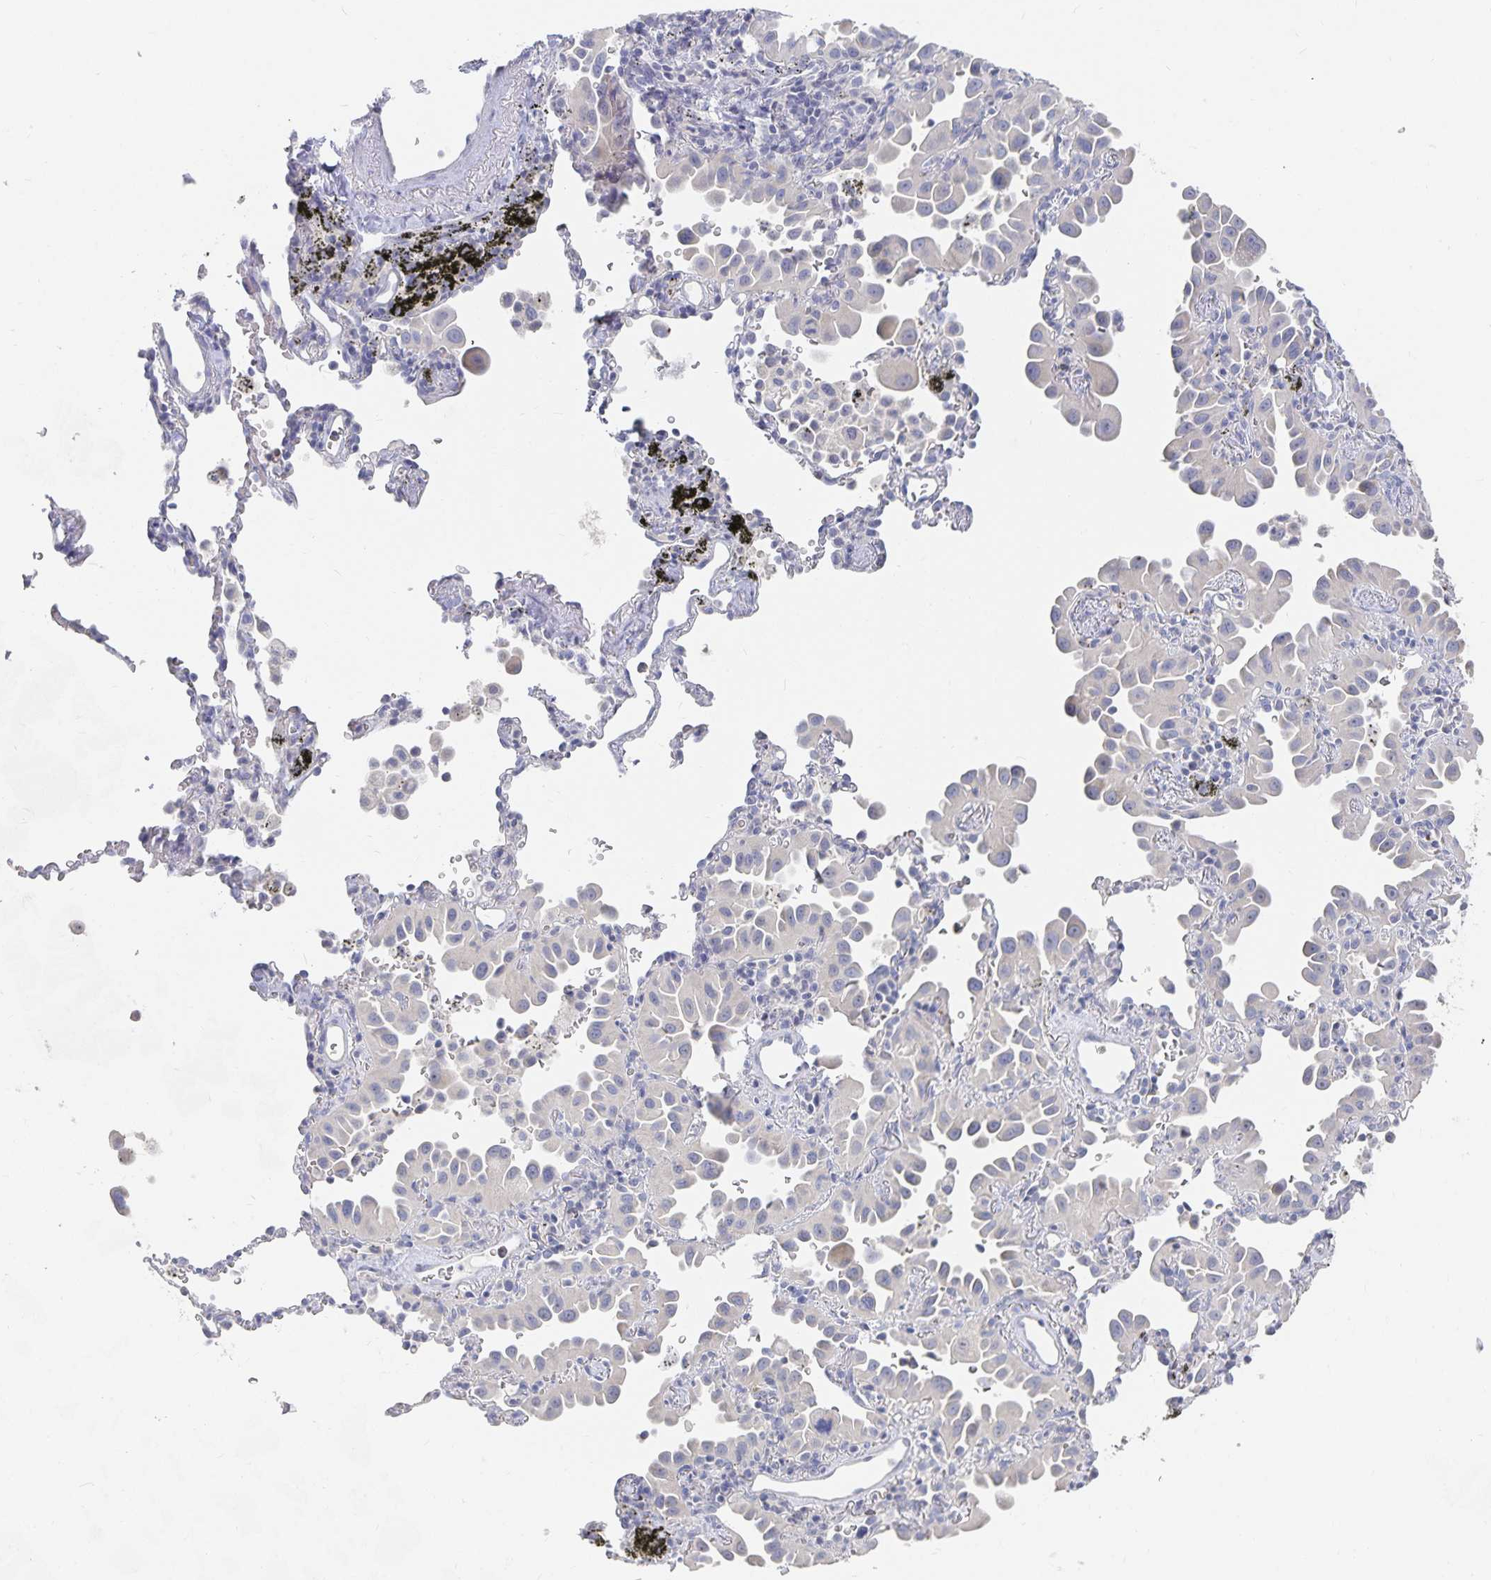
{"staining": {"intensity": "negative", "quantity": "none", "location": "none"}, "tissue": "lung cancer", "cell_type": "Tumor cells", "image_type": "cancer", "snomed": [{"axis": "morphology", "description": "Adenocarcinoma, NOS"}, {"axis": "topography", "description": "Lung"}], "caption": "This is an immunohistochemistry (IHC) histopathology image of lung cancer (adenocarcinoma). There is no expression in tumor cells.", "gene": "DNAH9", "patient": {"sex": "male", "age": 68}}